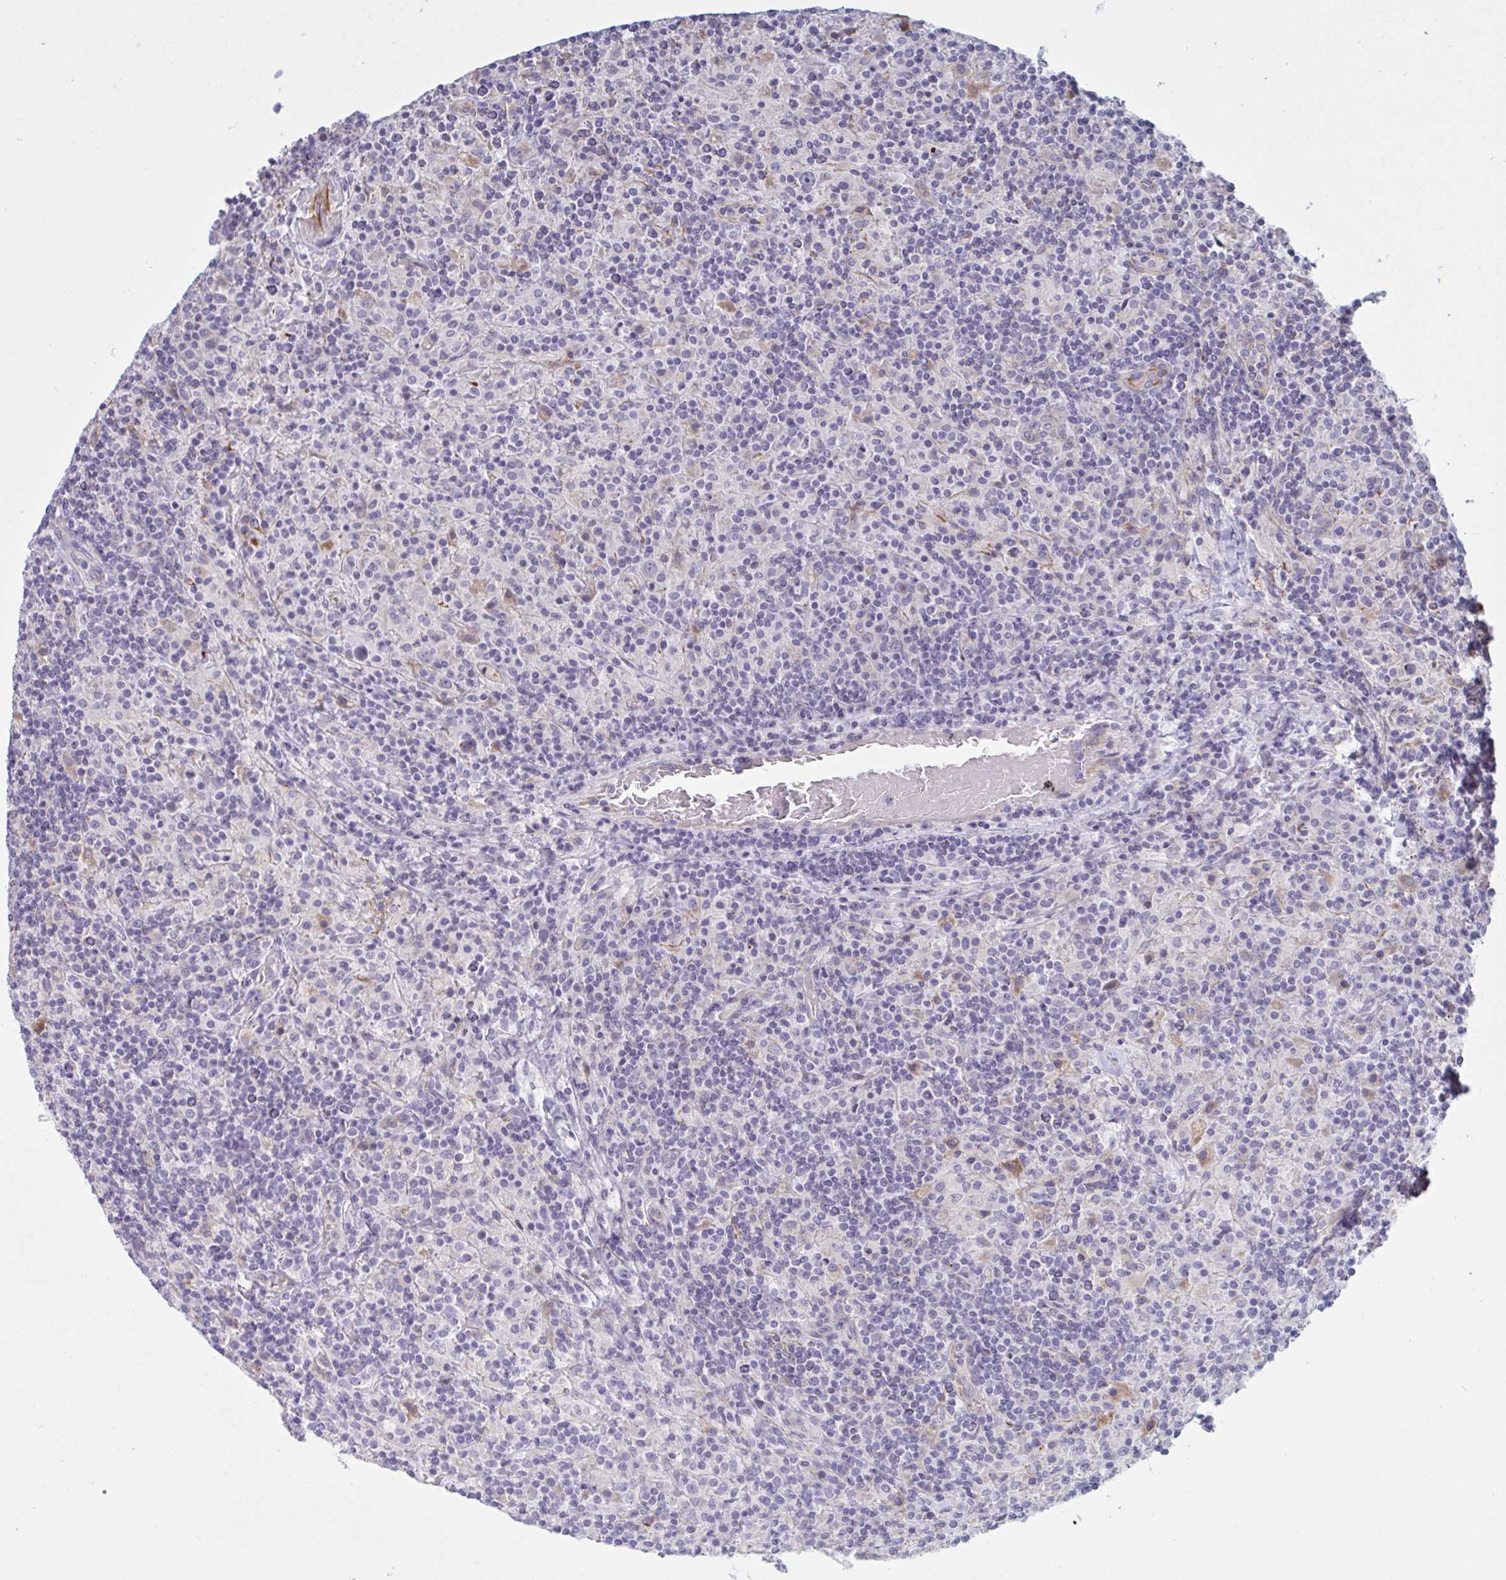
{"staining": {"intensity": "negative", "quantity": "none", "location": "none"}, "tissue": "lymphoma", "cell_type": "Tumor cells", "image_type": "cancer", "snomed": [{"axis": "morphology", "description": "Hodgkin's disease, NOS"}, {"axis": "topography", "description": "Lymph node"}], "caption": "Lymphoma was stained to show a protein in brown. There is no significant positivity in tumor cells. The staining was performed using DAB (3,3'-diaminobenzidine) to visualize the protein expression in brown, while the nuclei were stained in blue with hematoxylin (Magnification: 20x).", "gene": "DCBLD1", "patient": {"sex": "male", "age": 70}}